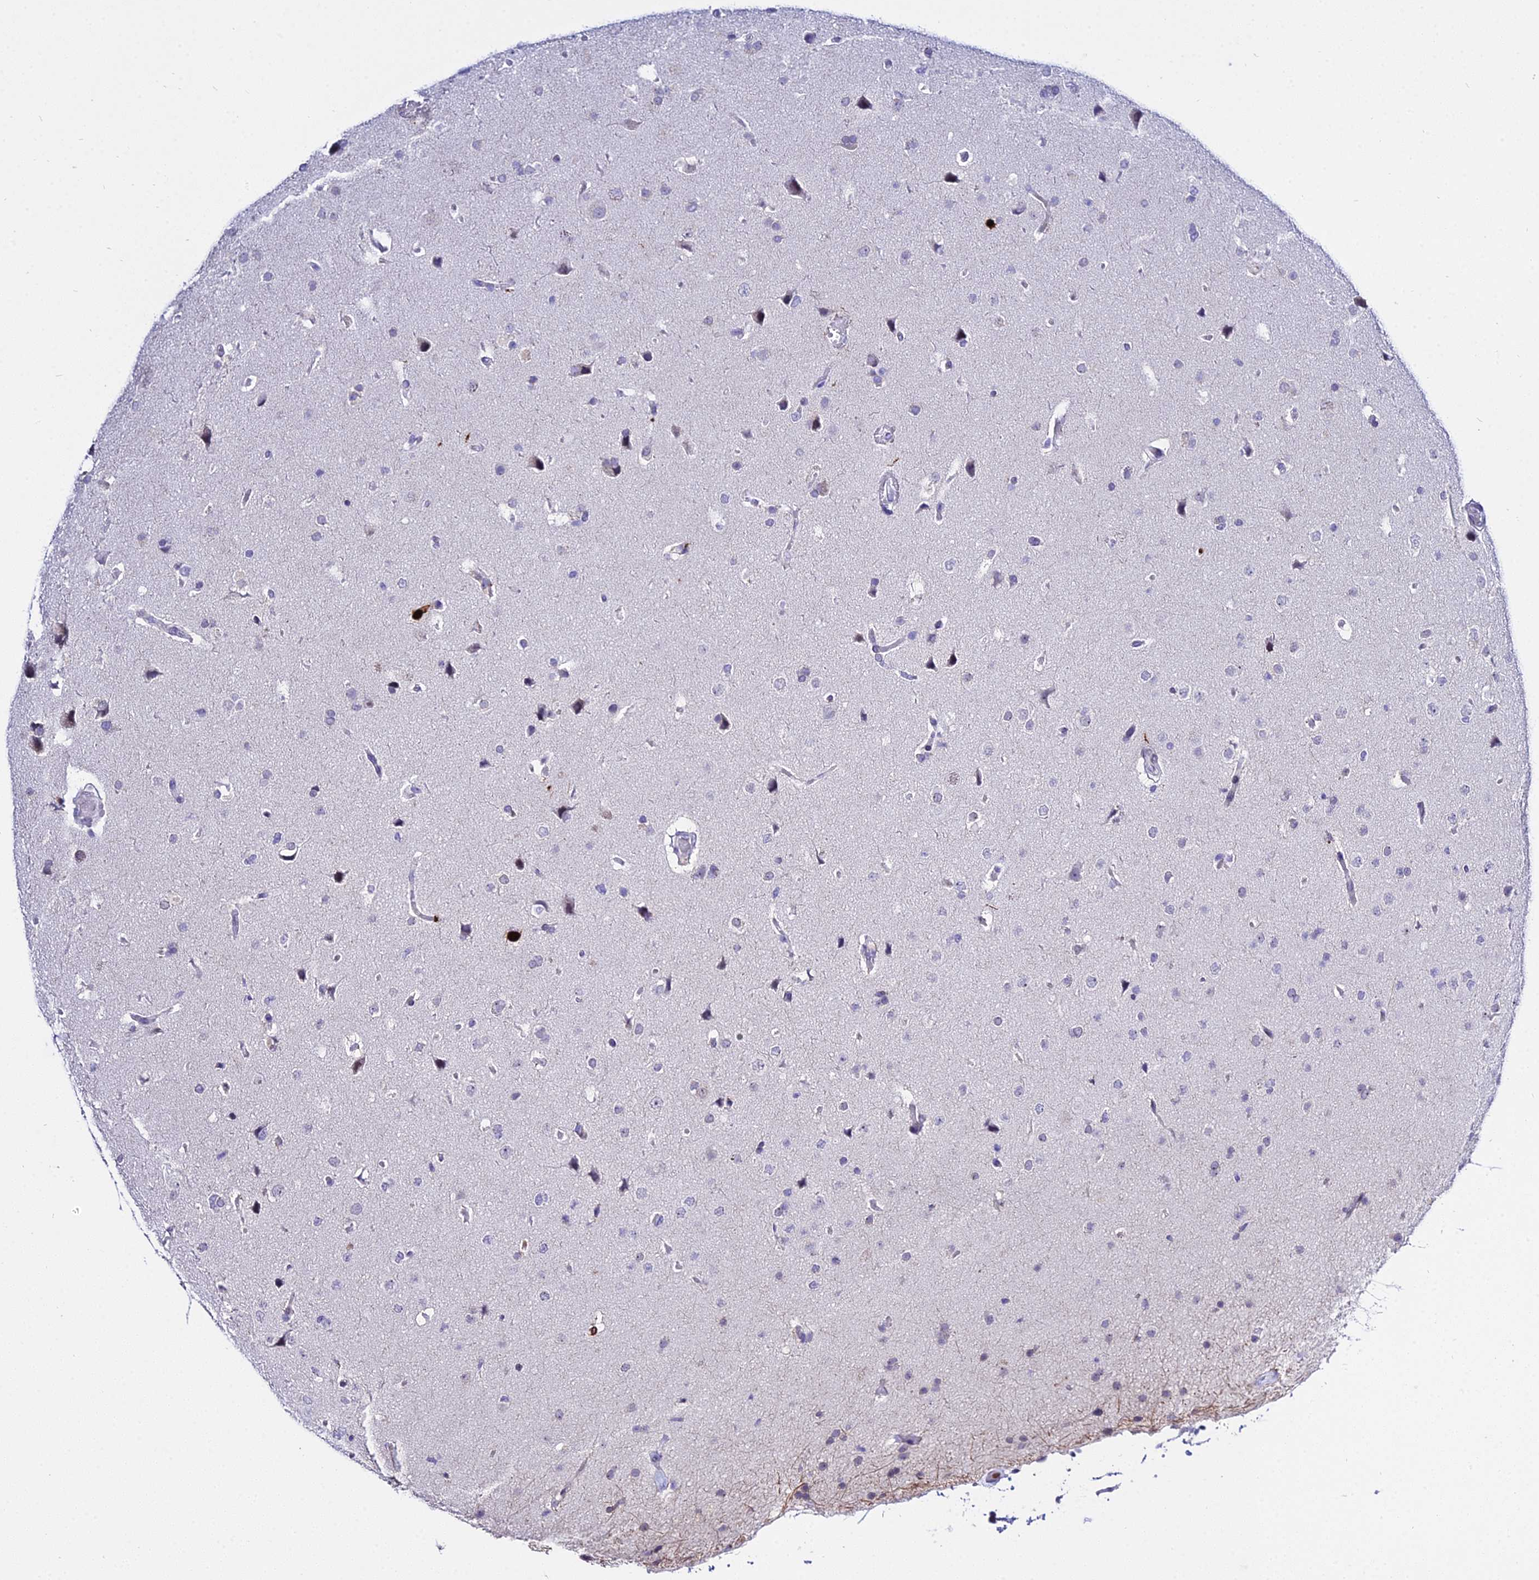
{"staining": {"intensity": "negative", "quantity": "none", "location": "none"}, "tissue": "glioma", "cell_type": "Tumor cells", "image_type": "cancer", "snomed": [{"axis": "morphology", "description": "Glioma, malignant, High grade"}, {"axis": "topography", "description": "Brain"}], "caption": "Immunohistochemical staining of glioma displays no significant staining in tumor cells.", "gene": "MCM10", "patient": {"sex": "male", "age": 72}}